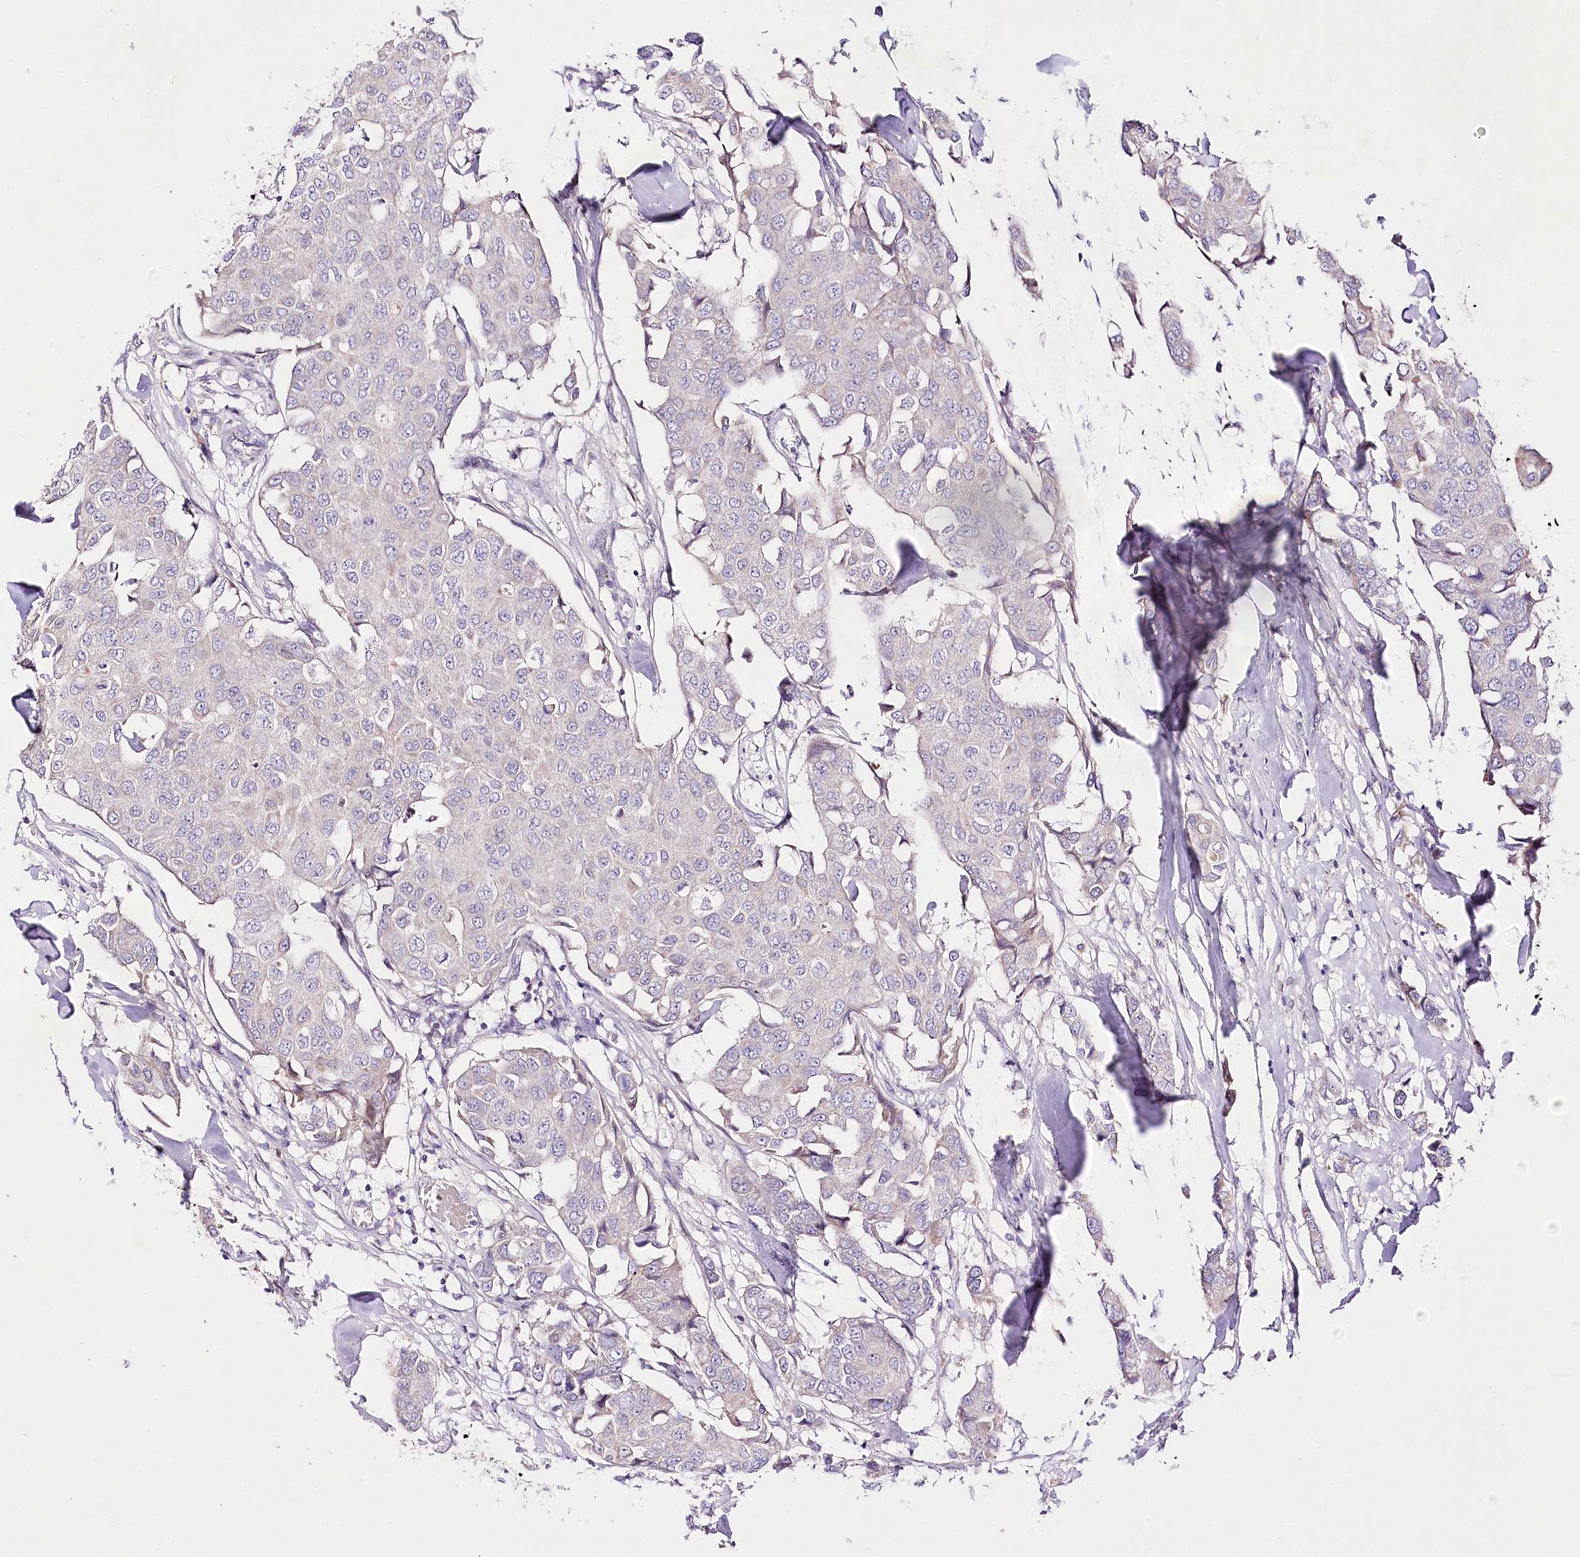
{"staining": {"intensity": "negative", "quantity": "none", "location": "none"}, "tissue": "breast cancer", "cell_type": "Tumor cells", "image_type": "cancer", "snomed": [{"axis": "morphology", "description": "Duct carcinoma"}, {"axis": "topography", "description": "Breast"}], "caption": "An immunohistochemistry micrograph of breast intraductal carcinoma is shown. There is no staining in tumor cells of breast intraductal carcinoma.", "gene": "LRRC14B", "patient": {"sex": "female", "age": 80}}